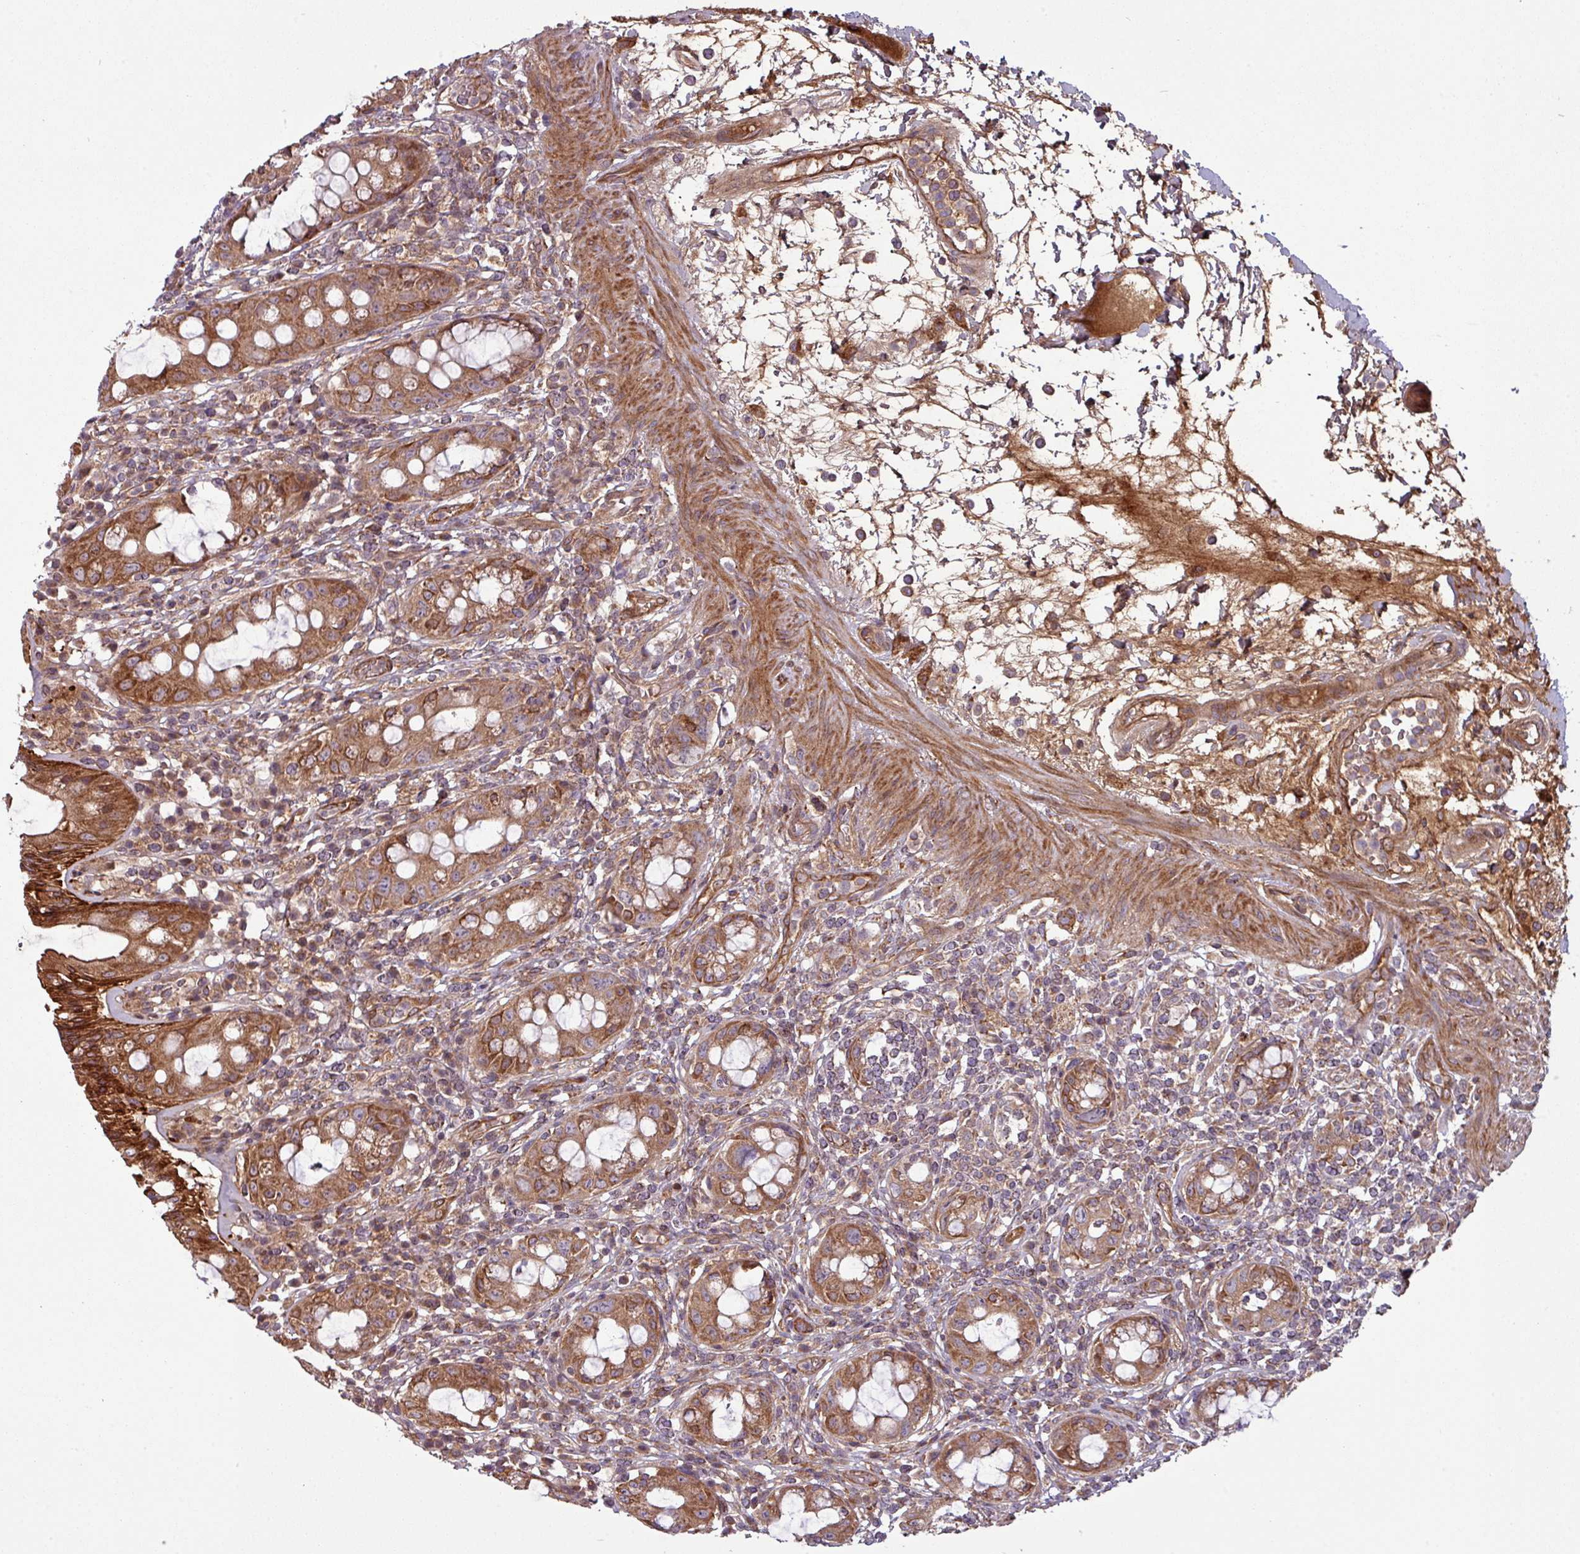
{"staining": {"intensity": "strong", "quantity": ">75%", "location": "cytoplasmic/membranous"}, "tissue": "rectum", "cell_type": "Glandular cells", "image_type": "normal", "snomed": [{"axis": "morphology", "description": "Normal tissue, NOS"}, {"axis": "topography", "description": "Rectum"}], "caption": "This is a histology image of immunohistochemistry (IHC) staining of normal rectum, which shows strong positivity in the cytoplasmic/membranous of glandular cells.", "gene": "SNRNP25", "patient": {"sex": "female", "age": 57}}